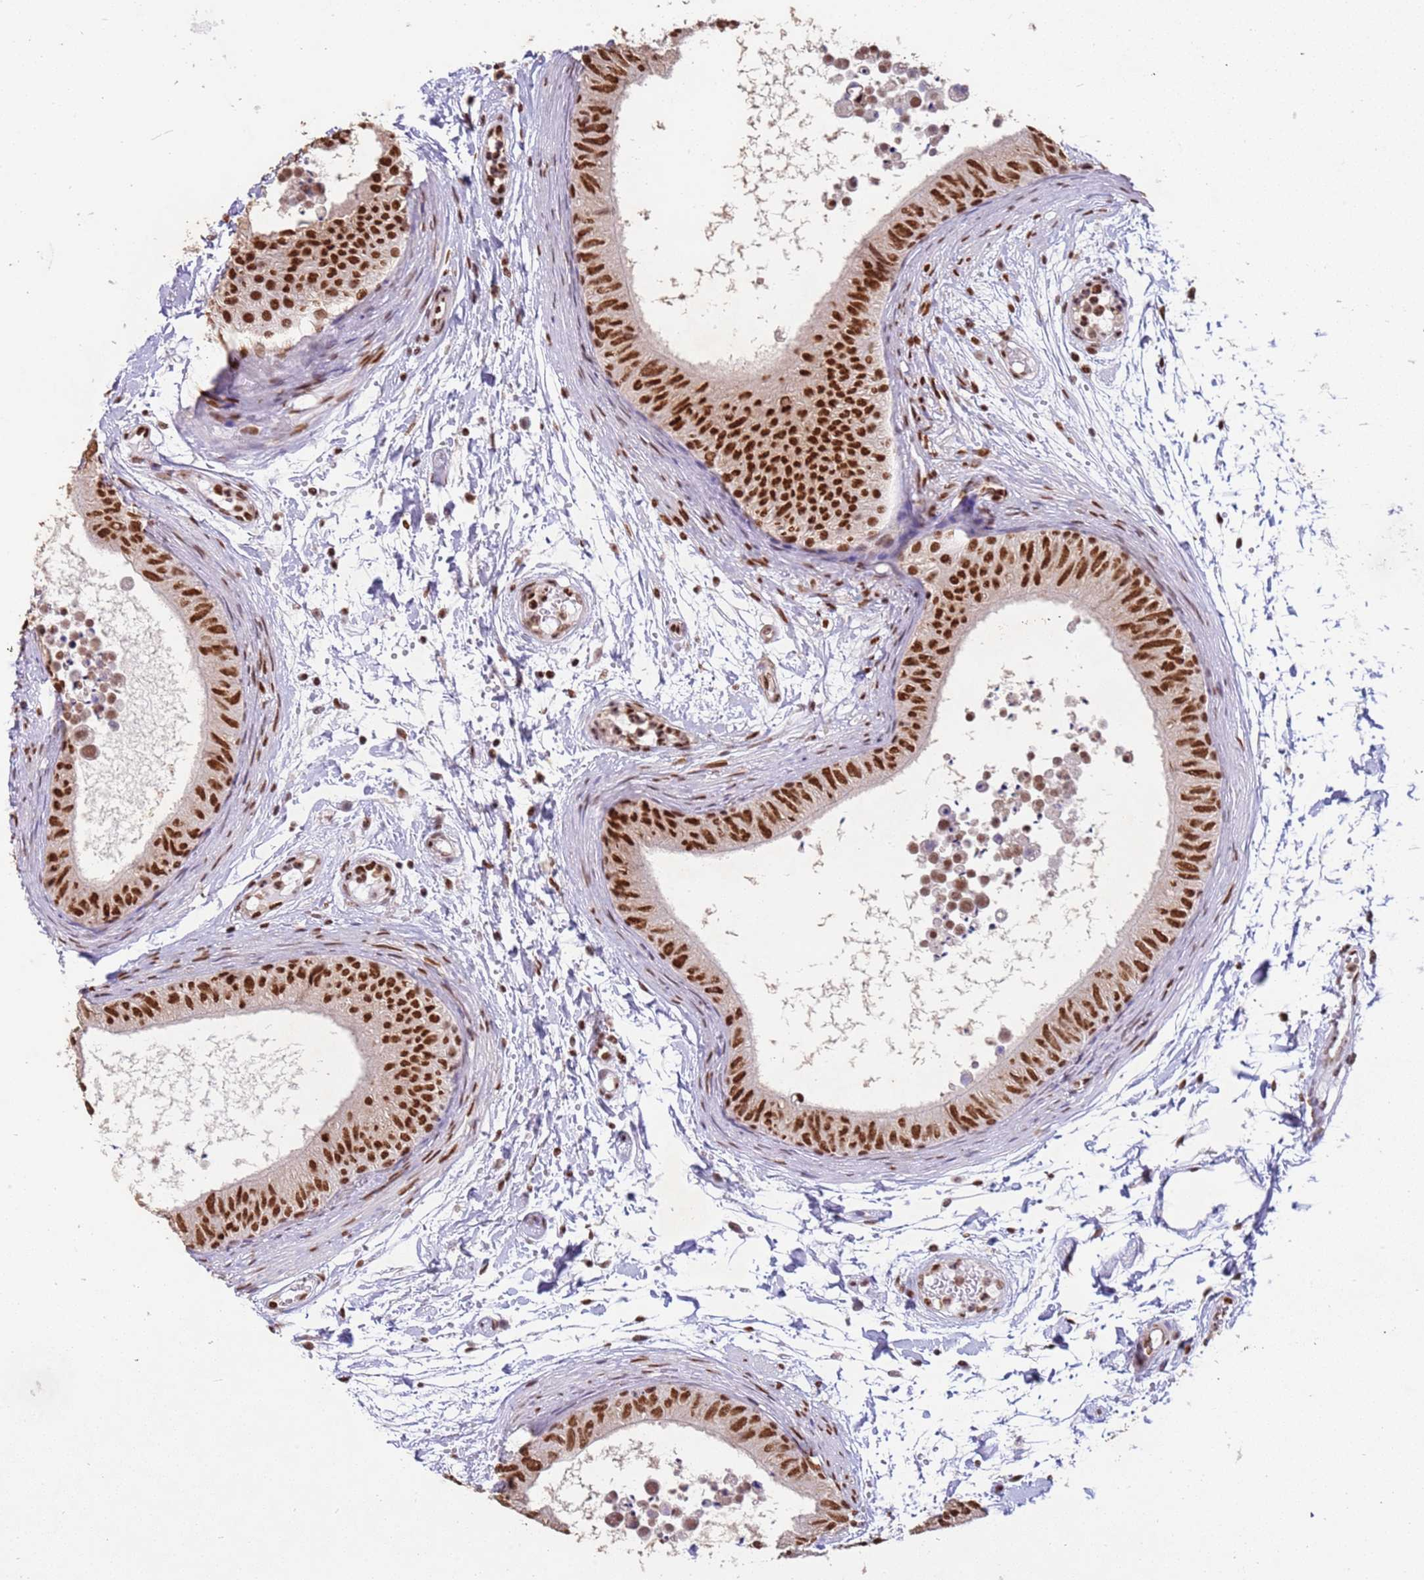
{"staining": {"intensity": "strong", "quantity": ">75%", "location": "nuclear"}, "tissue": "epididymis", "cell_type": "Glandular cells", "image_type": "normal", "snomed": [{"axis": "morphology", "description": "Normal tissue, NOS"}, {"axis": "topography", "description": "Epididymis"}], "caption": "Protein analysis of benign epididymis demonstrates strong nuclear expression in approximately >75% of glandular cells. Nuclei are stained in blue.", "gene": "ESF1", "patient": {"sex": "male", "age": 15}}